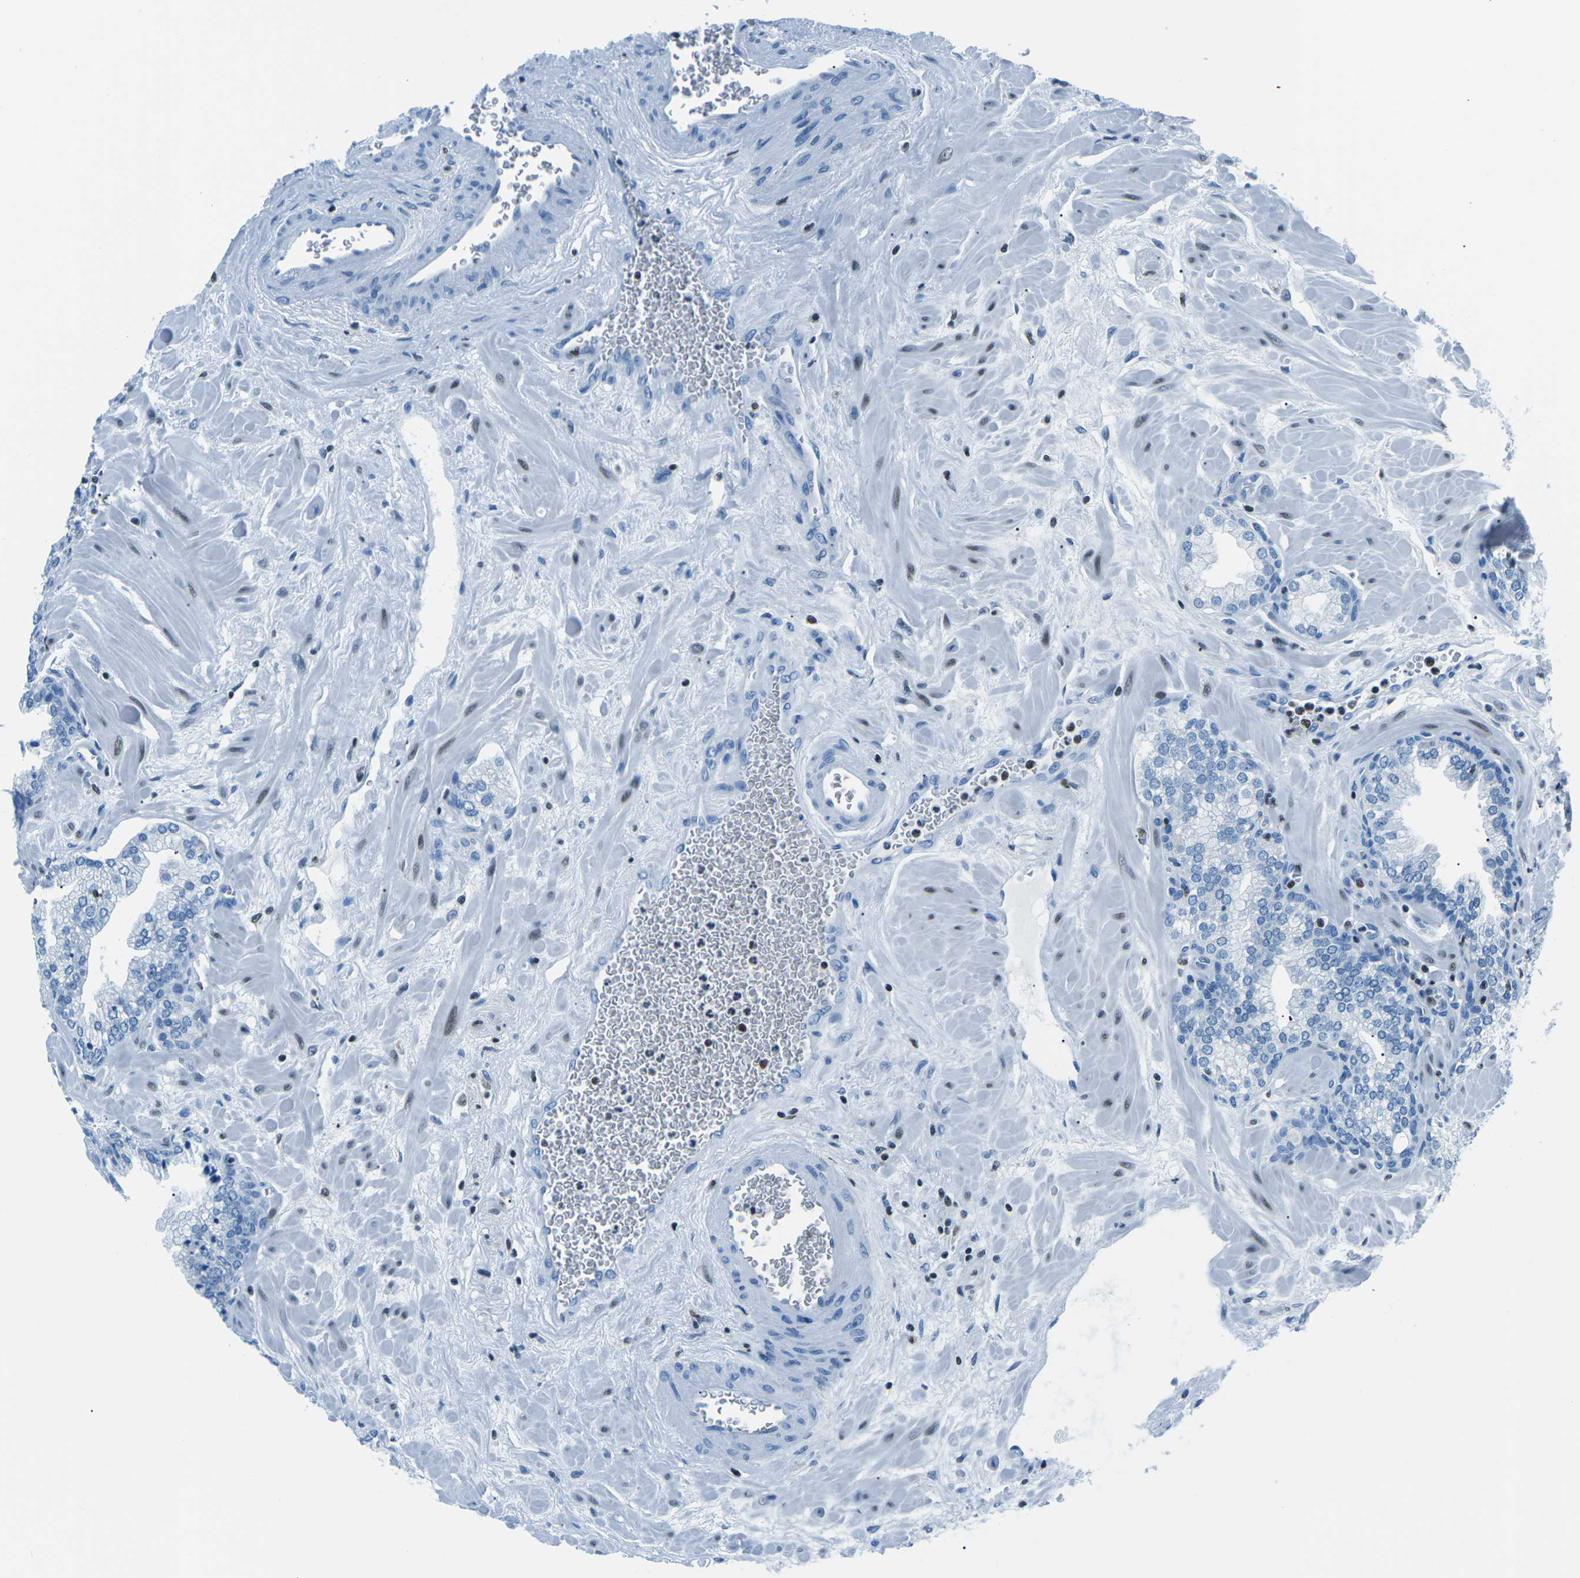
{"staining": {"intensity": "negative", "quantity": "none", "location": "none"}, "tissue": "prostate", "cell_type": "Glandular cells", "image_type": "normal", "snomed": [{"axis": "morphology", "description": "Normal tissue, NOS"}, {"axis": "morphology", "description": "Urothelial carcinoma, Low grade"}, {"axis": "topography", "description": "Urinary bladder"}, {"axis": "topography", "description": "Prostate"}], "caption": "DAB (3,3'-diaminobenzidine) immunohistochemical staining of benign human prostate displays no significant staining in glandular cells.", "gene": "CELF2", "patient": {"sex": "male", "age": 60}}